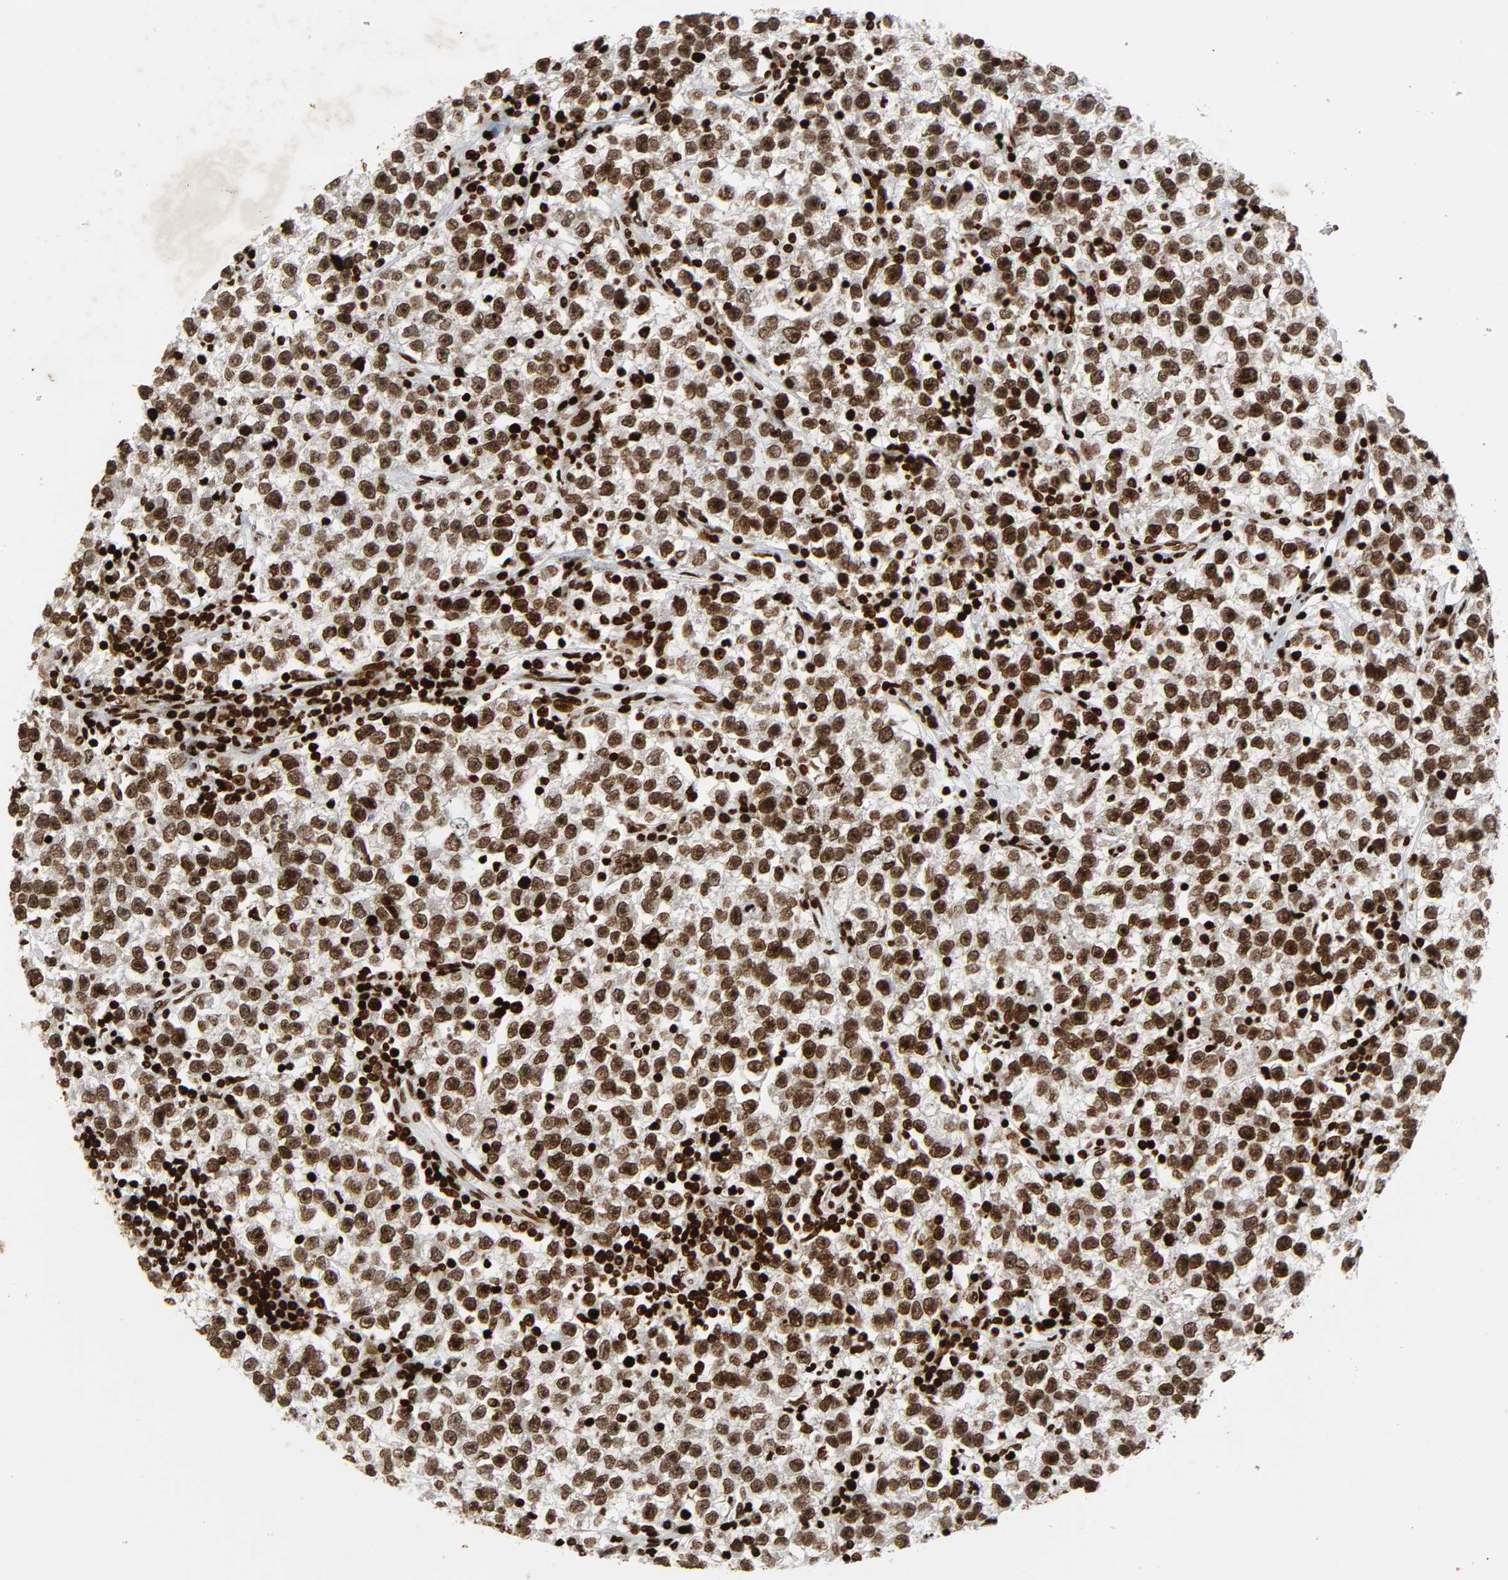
{"staining": {"intensity": "moderate", "quantity": ">75%", "location": "nuclear"}, "tissue": "testis cancer", "cell_type": "Tumor cells", "image_type": "cancer", "snomed": [{"axis": "morphology", "description": "Seminoma, NOS"}, {"axis": "topography", "description": "Testis"}], "caption": "IHC staining of testis cancer, which exhibits medium levels of moderate nuclear positivity in approximately >75% of tumor cells indicating moderate nuclear protein positivity. The staining was performed using DAB (3,3'-diaminobenzidine) (brown) for protein detection and nuclei were counterstained in hematoxylin (blue).", "gene": "RXRA", "patient": {"sex": "male", "age": 22}}